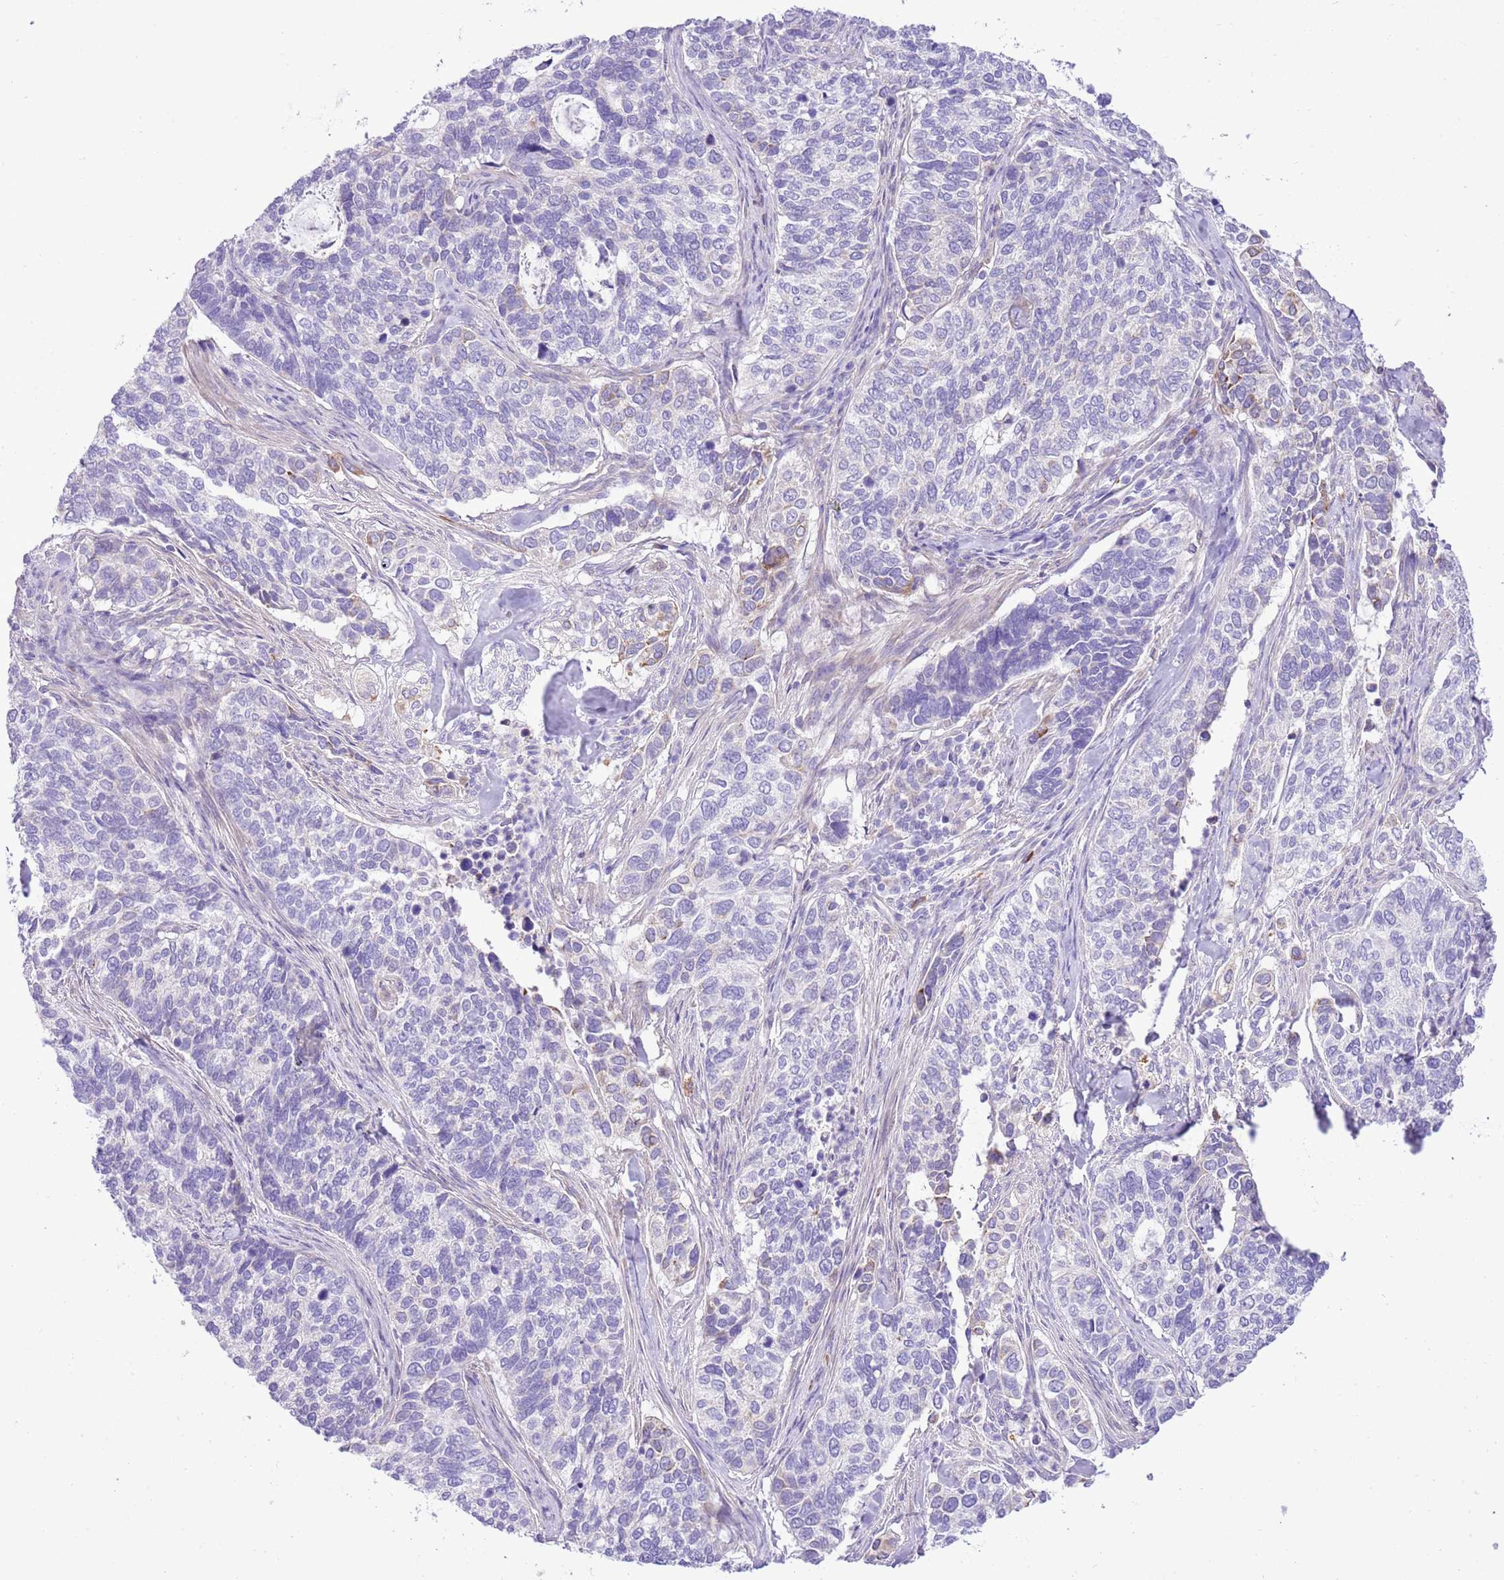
{"staining": {"intensity": "negative", "quantity": "none", "location": "none"}, "tissue": "cervical cancer", "cell_type": "Tumor cells", "image_type": "cancer", "snomed": [{"axis": "morphology", "description": "Squamous cell carcinoma, NOS"}, {"axis": "topography", "description": "Cervix"}], "caption": "A high-resolution histopathology image shows immunohistochemistry (IHC) staining of squamous cell carcinoma (cervical), which exhibits no significant expression in tumor cells.", "gene": "AAR2", "patient": {"sex": "female", "age": 38}}